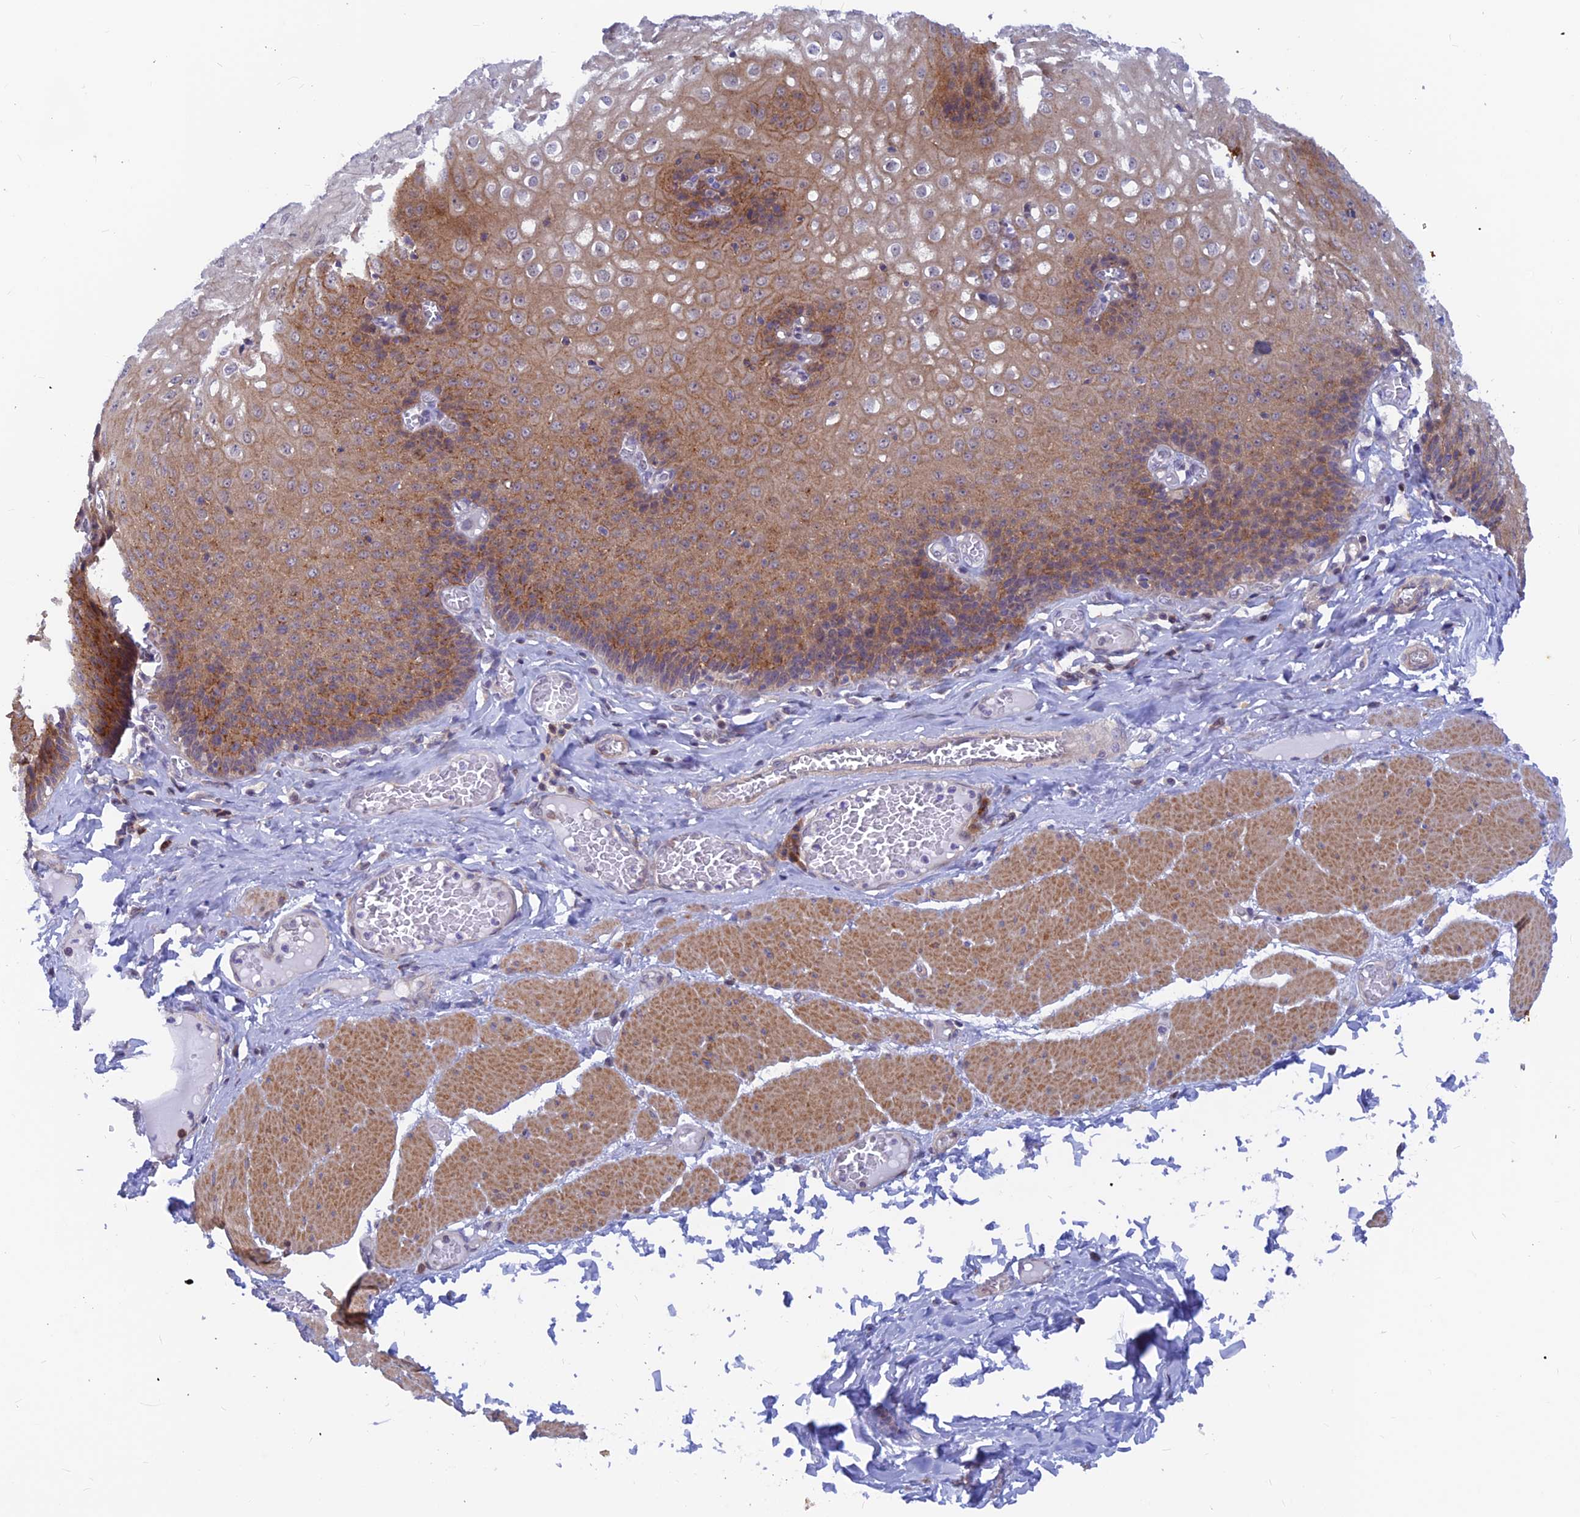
{"staining": {"intensity": "moderate", "quantity": "25%-75%", "location": "cytoplasmic/membranous,nuclear"}, "tissue": "esophagus", "cell_type": "Squamous epithelial cells", "image_type": "normal", "snomed": [{"axis": "morphology", "description": "Normal tissue, NOS"}, {"axis": "topography", "description": "Esophagus"}], "caption": "There is medium levels of moderate cytoplasmic/membranous,nuclear expression in squamous epithelial cells of unremarkable esophagus, as demonstrated by immunohistochemical staining (brown color).", "gene": "DNAJC16", "patient": {"sex": "male", "age": 60}}